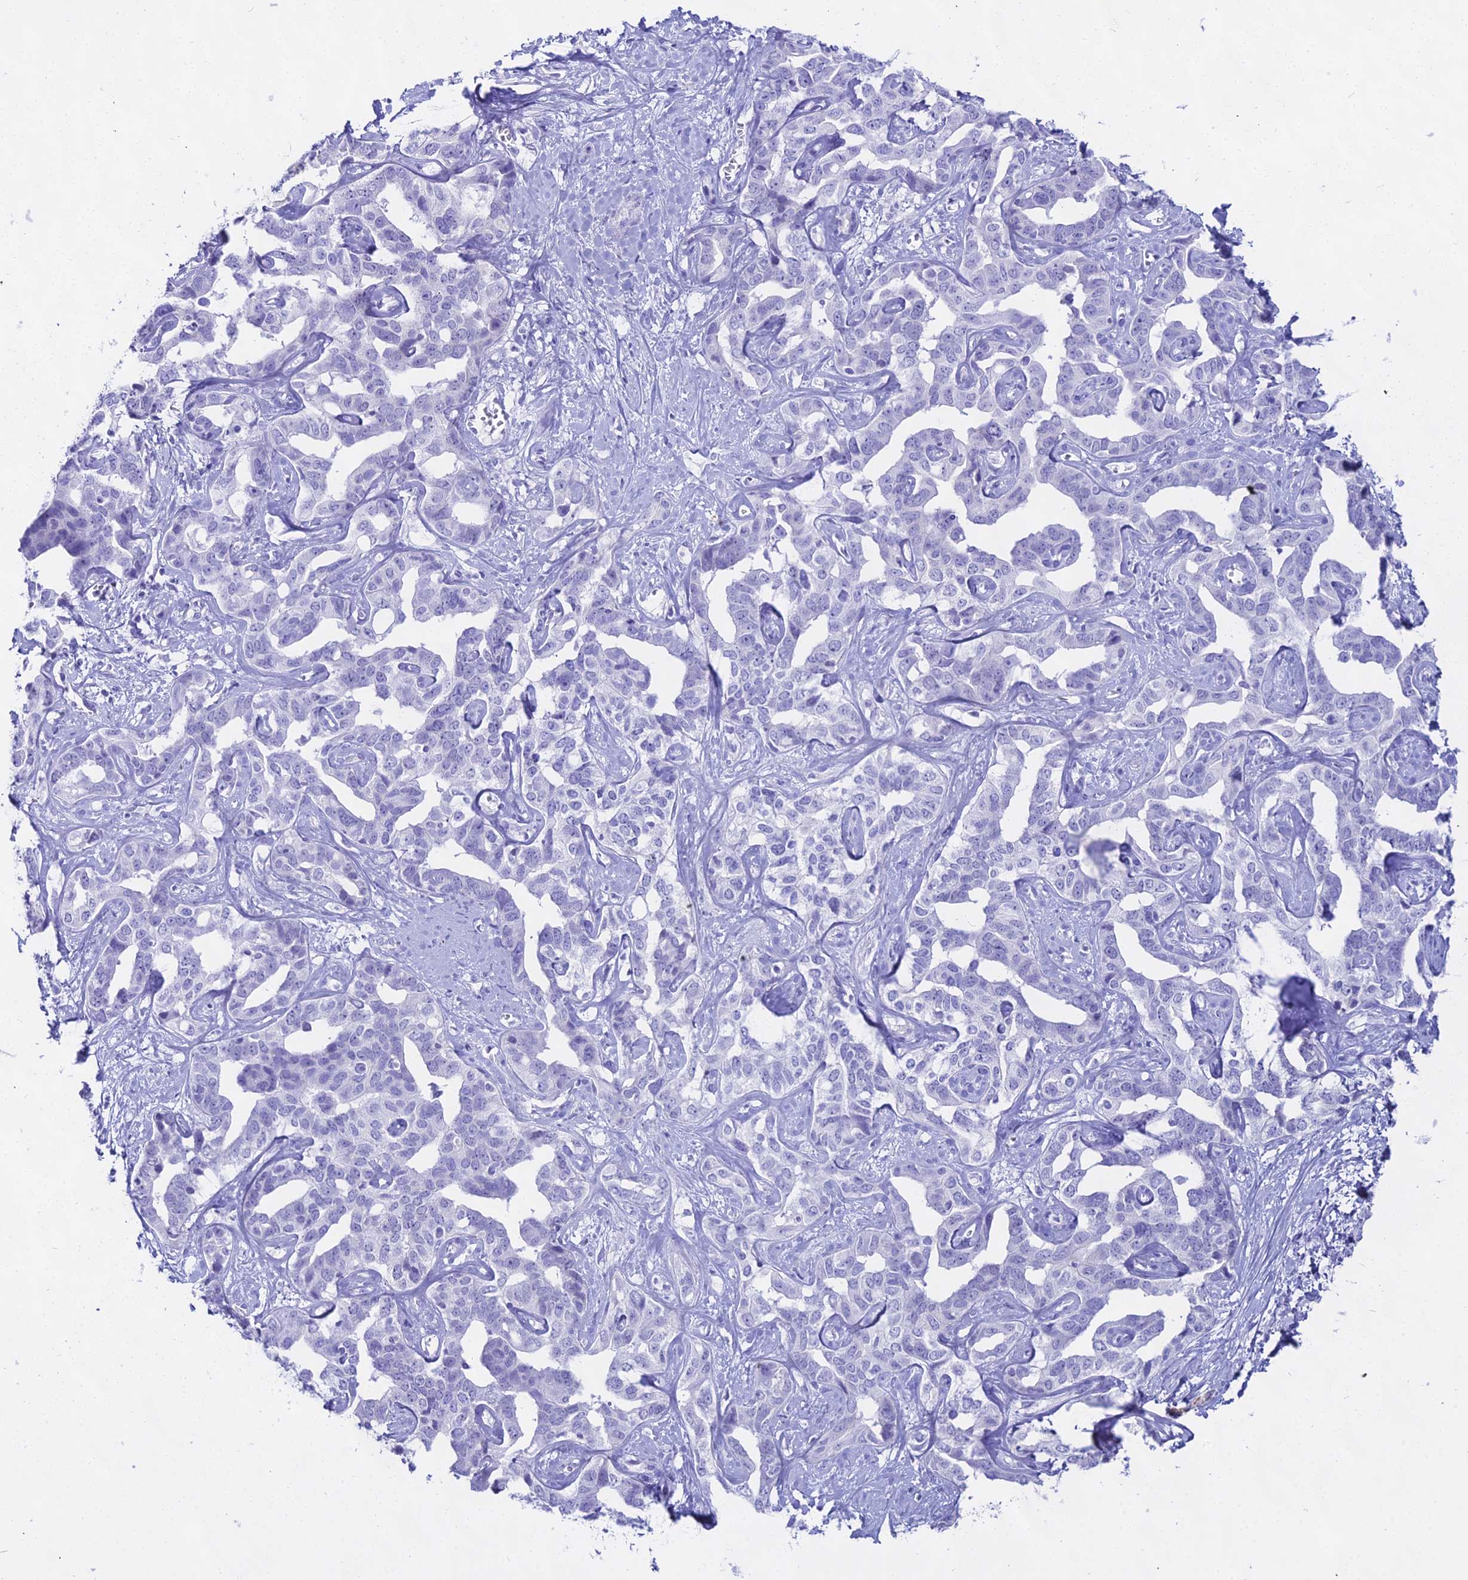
{"staining": {"intensity": "negative", "quantity": "none", "location": "none"}, "tissue": "liver cancer", "cell_type": "Tumor cells", "image_type": "cancer", "snomed": [{"axis": "morphology", "description": "Cholangiocarcinoma"}, {"axis": "topography", "description": "Liver"}], "caption": "The micrograph displays no staining of tumor cells in liver cancer. (Brightfield microscopy of DAB (3,3'-diaminobenzidine) immunohistochemistry at high magnification).", "gene": "CGB2", "patient": {"sex": "male", "age": 59}}